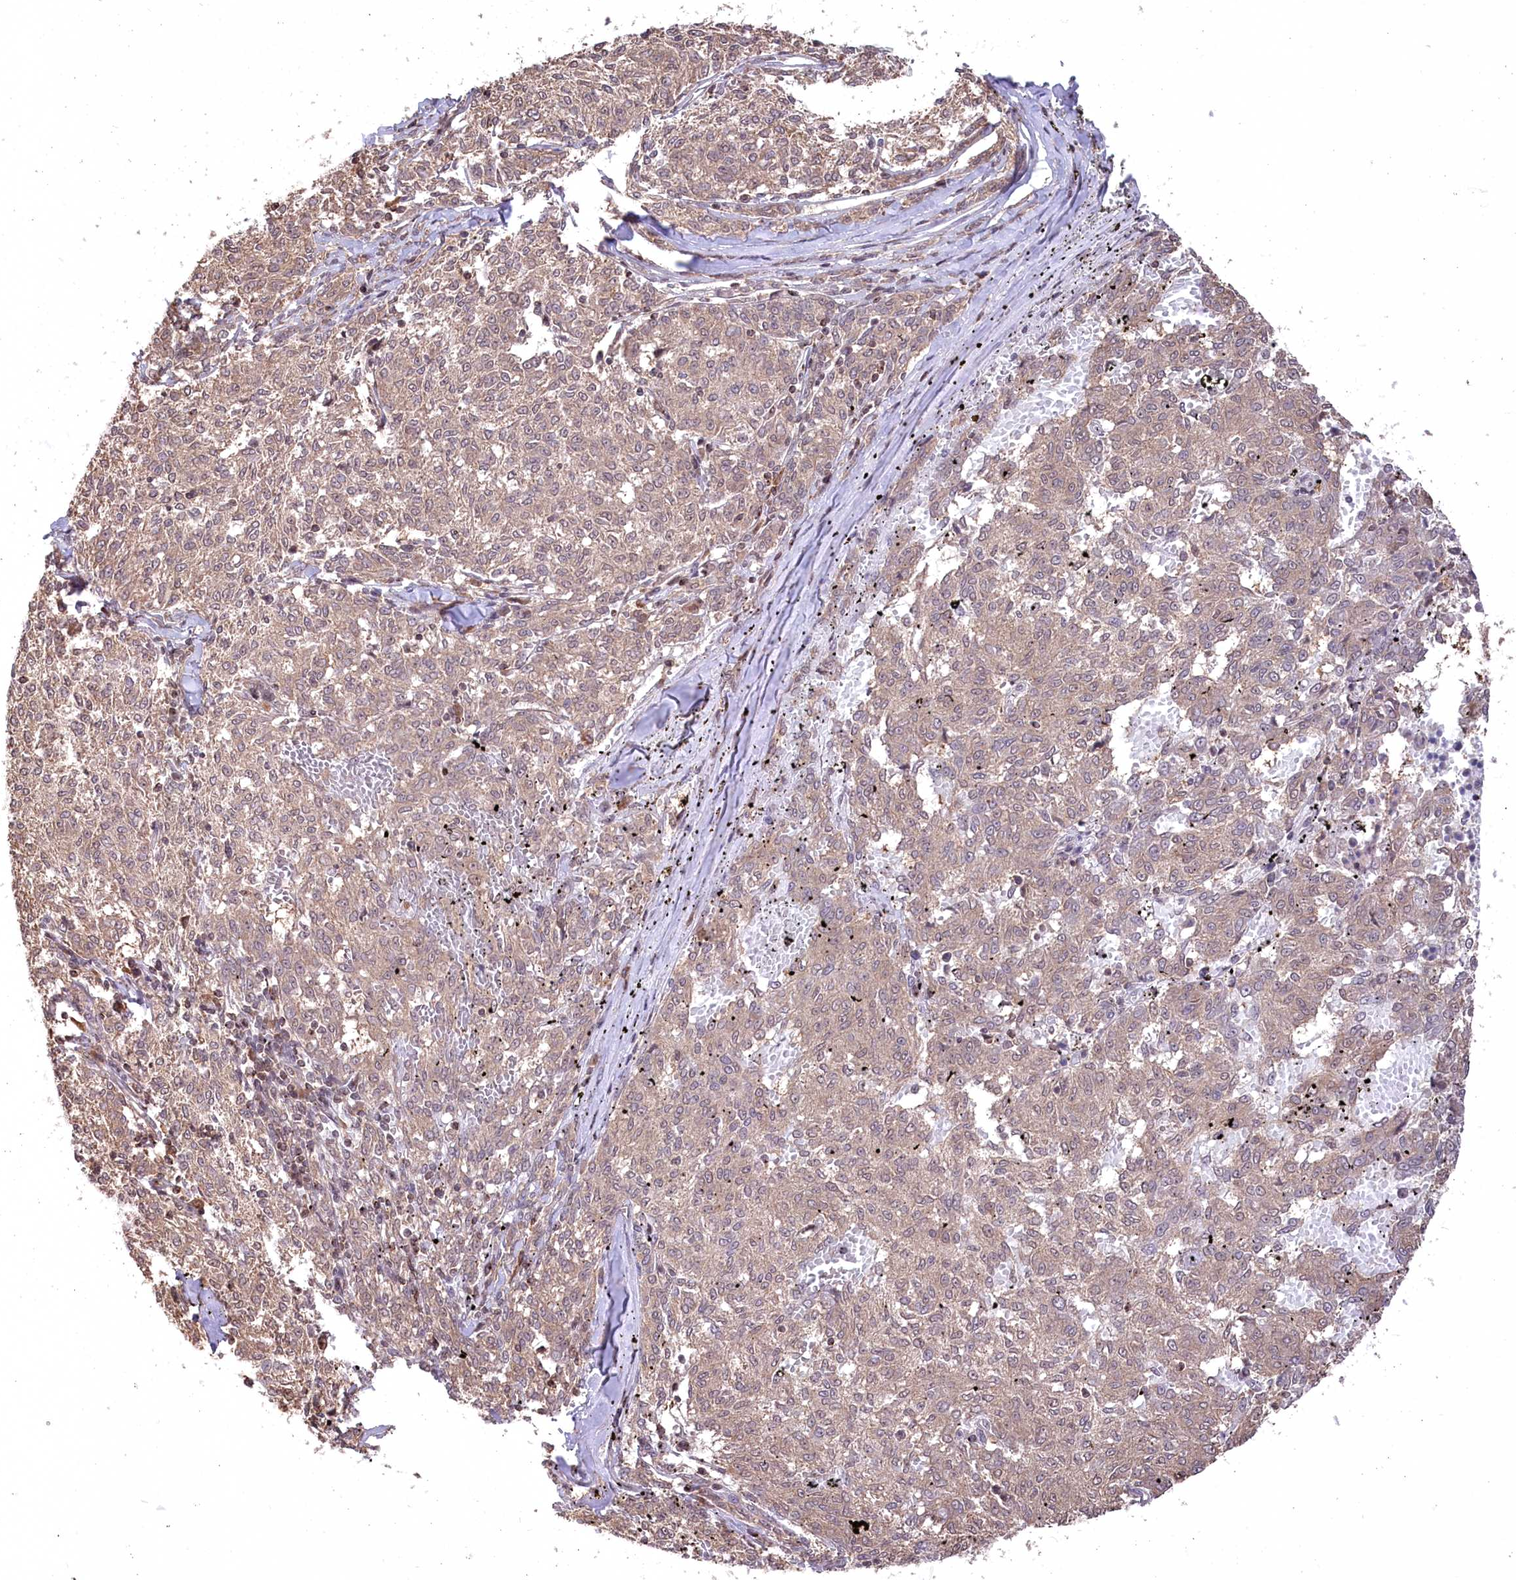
{"staining": {"intensity": "weak", "quantity": ">75%", "location": "cytoplasmic/membranous"}, "tissue": "melanoma", "cell_type": "Tumor cells", "image_type": "cancer", "snomed": [{"axis": "morphology", "description": "Malignant melanoma, NOS"}, {"axis": "topography", "description": "Skin"}], "caption": "The photomicrograph demonstrates a brown stain indicating the presence of a protein in the cytoplasmic/membranous of tumor cells in malignant melanoma.", "gene": "CCSER2", "patient": {"sex": "female", "age": 72}}